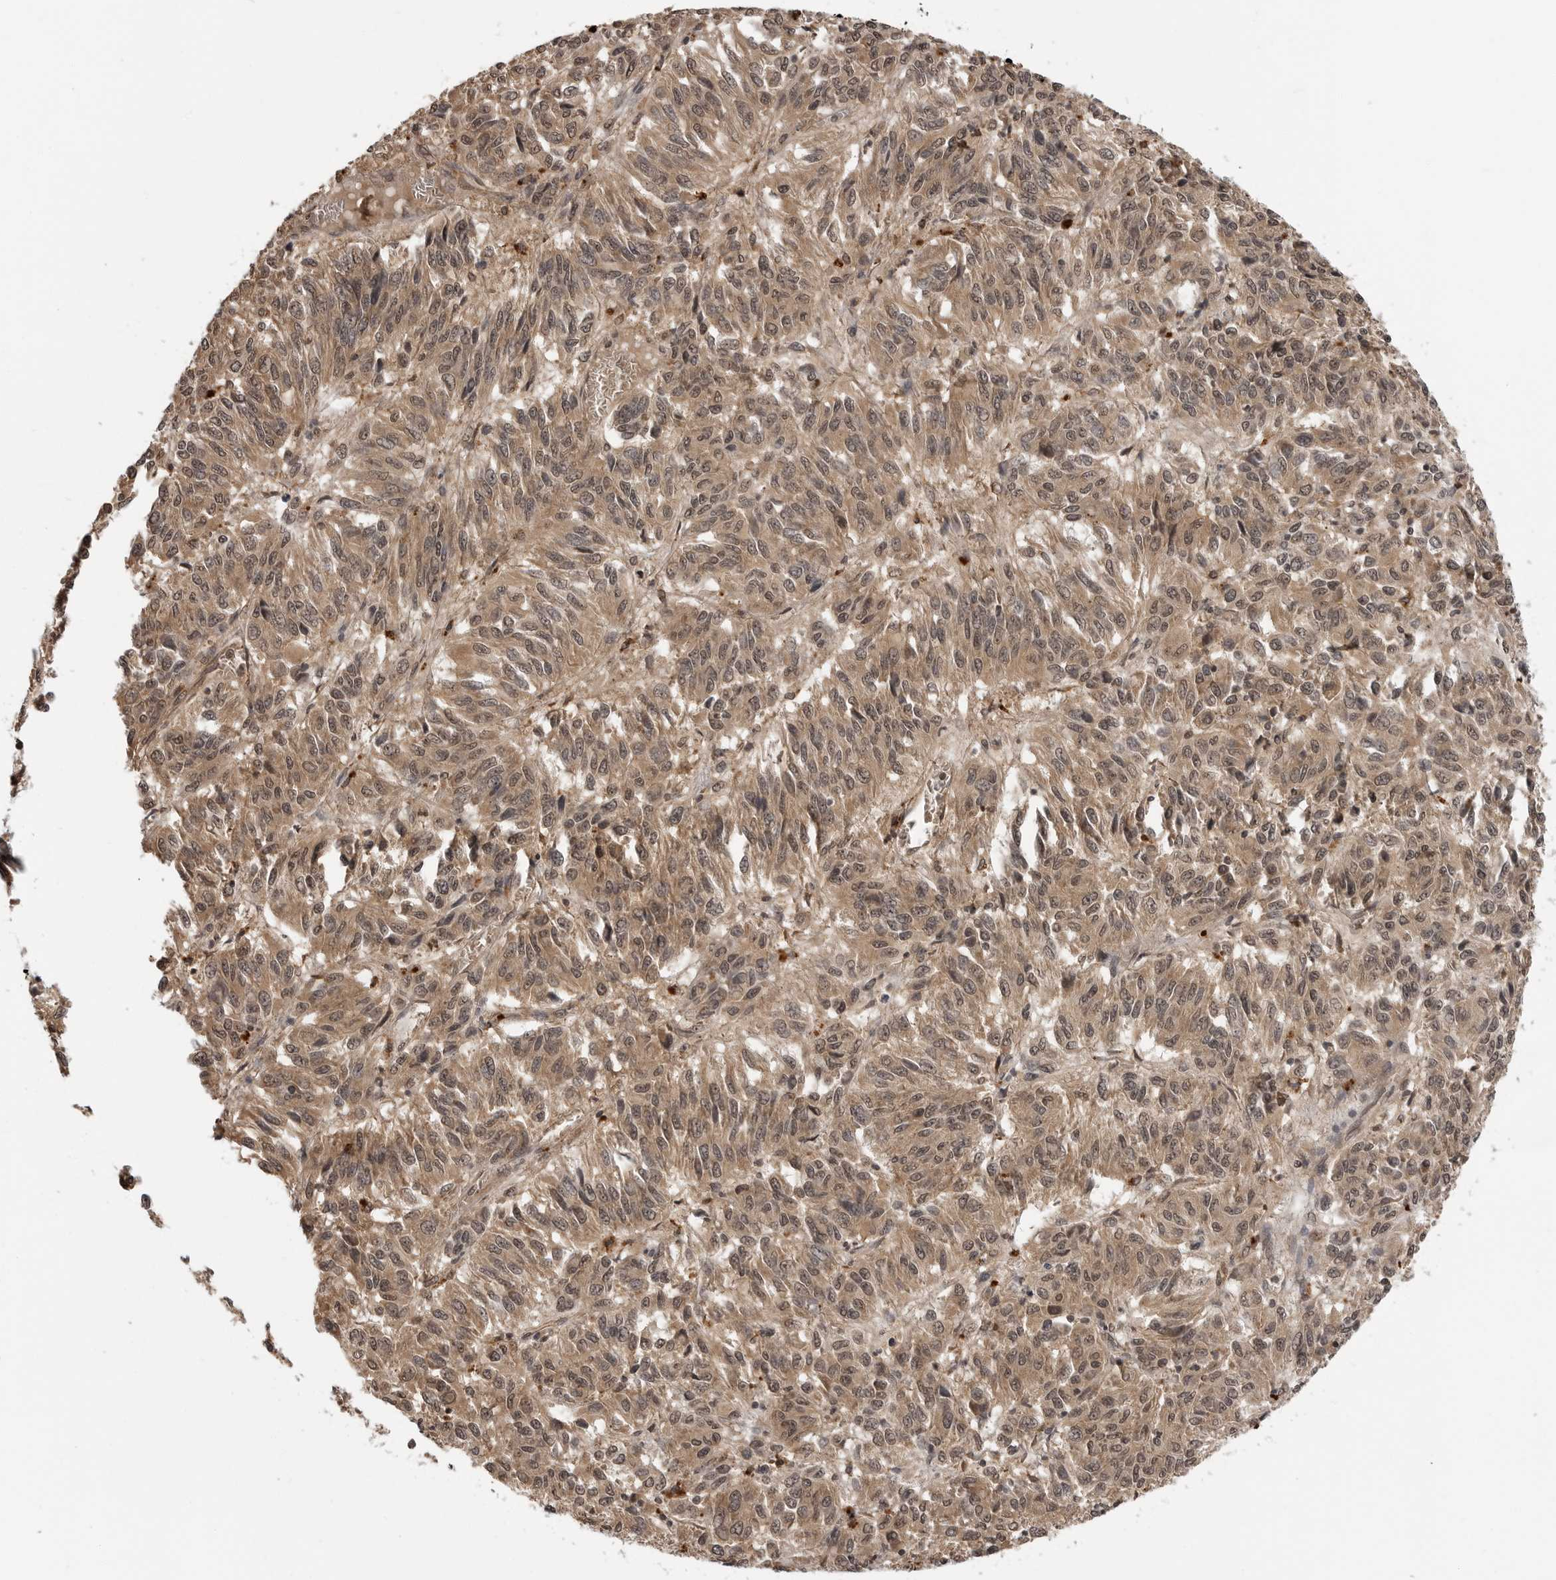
{"staining": {"intensity": "weak", "quantity": ">75%", "location": "cytoplasmic/membranous,nuclear"}, "tissue": "melanoma", "cell_type": "Tumor cells", "image_type": "cancer", "snomed": [{"axis": "morphology", "description": "Malignant melanoma, Metastatic site"}, {"axis": "topography", "description": "Lung"}], "caption": "Human melanoma stained with a brown dye exhibits weak cytoplasmic/membranous and nuclear positive staining in about >75% of tumor cells.", "gene": "IL24", "patient": {"sex": "male", "age": 64}}